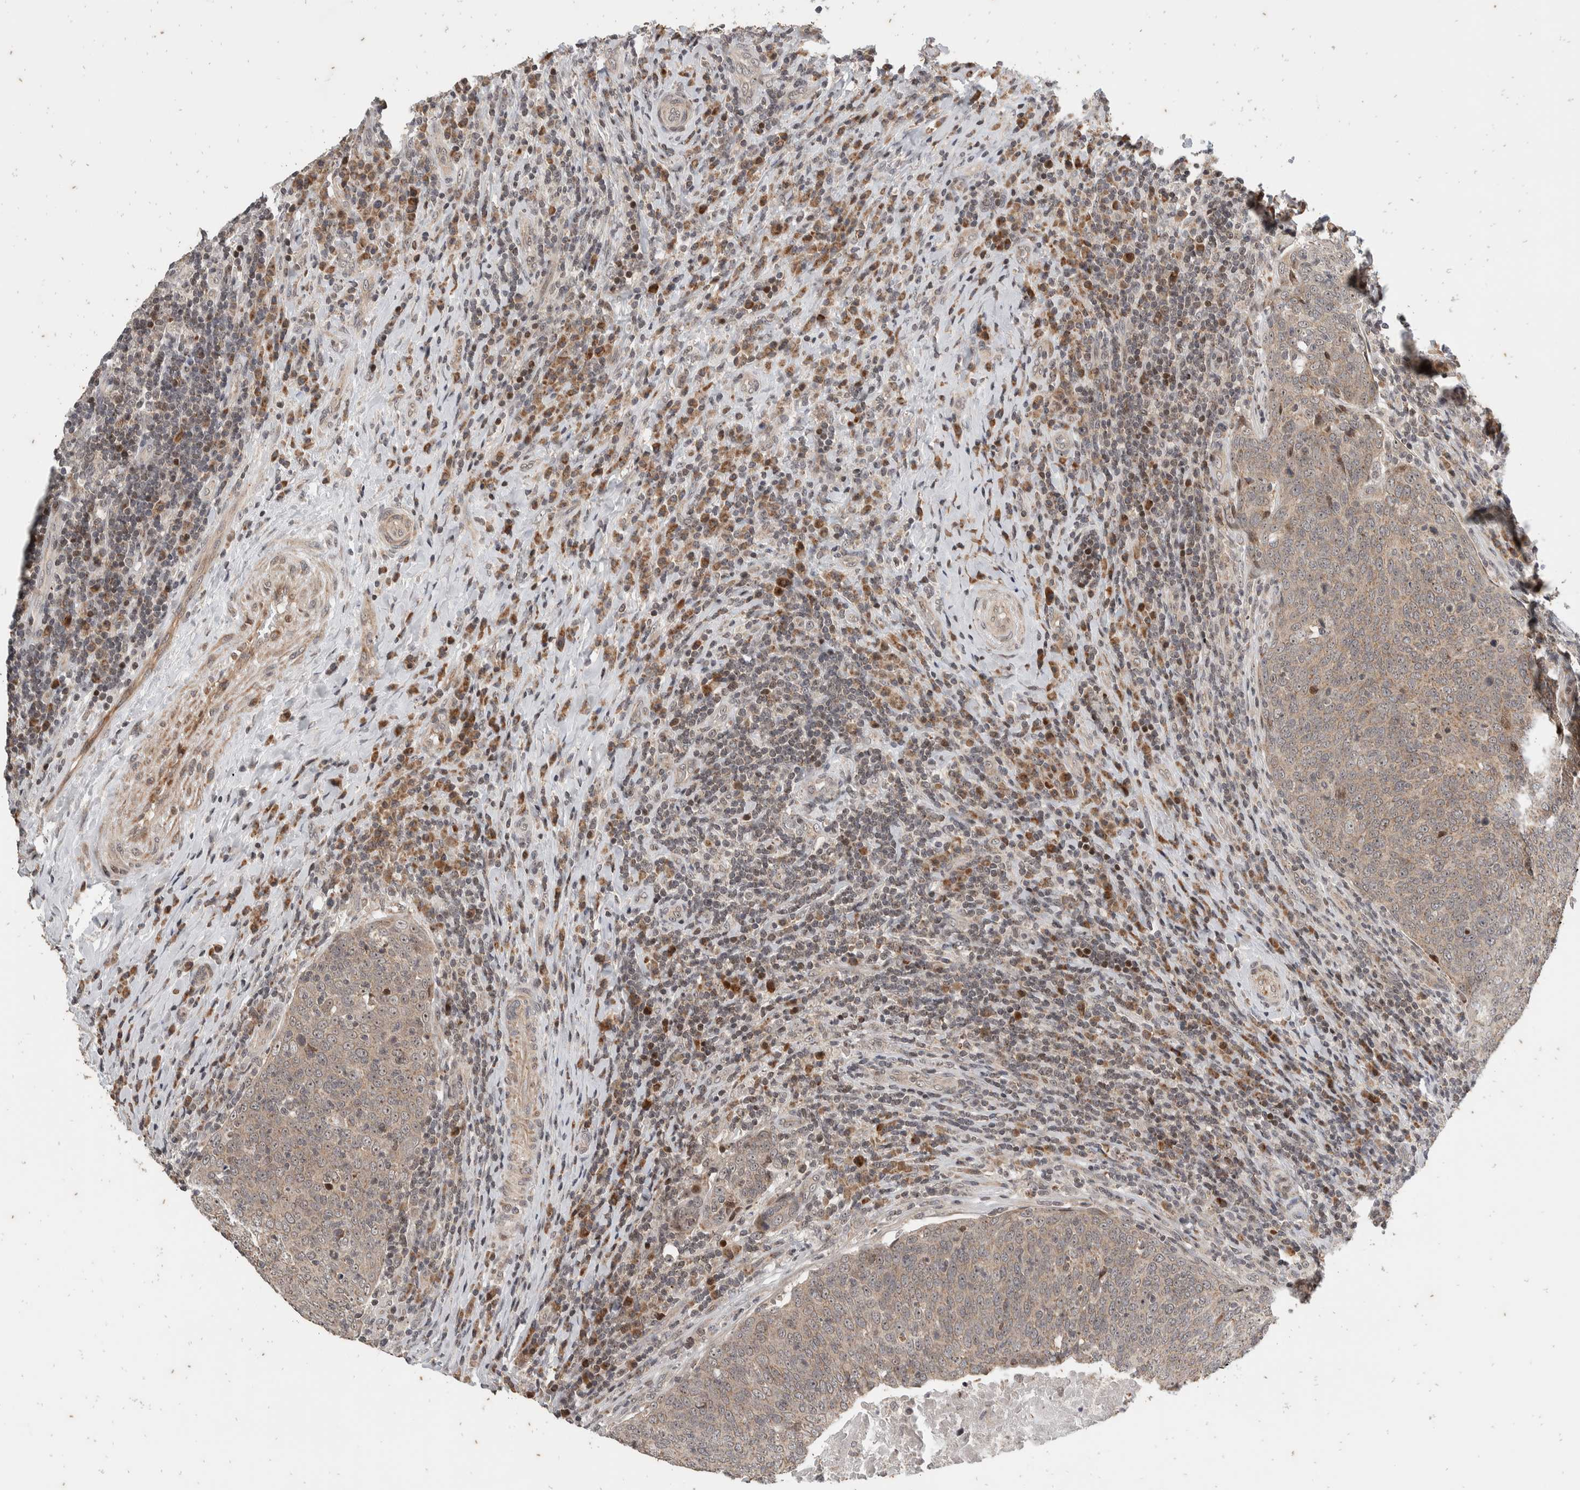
{"staining": {"intensity": "weak", "quantity": "<25%", "location": "nuclear"}, "tissue": "head and neck cancer", "cell_type": "Tumor cells", "image_type": "cancer", "snomed": [{"axis": "morphology", "description": "Squamous cell carcinoma, NOS"}, {"axis": "morphology", "description": "Squamous cell carcinoma, metastatic, NOS"}, {"axis": "topography", "description": "Lymph node"}, {"axis": "topography", "description": "Head-Neck"}], "caption": "IHC of head and neck cancer (squamous cell carcinoma) shows no positivity in tumor cells. (Brightfield microscopy of DAB immunohistochemistry at high magnification).", "gene": "ATXN7L1", "patient": {"sex": "male", "age": 62}}